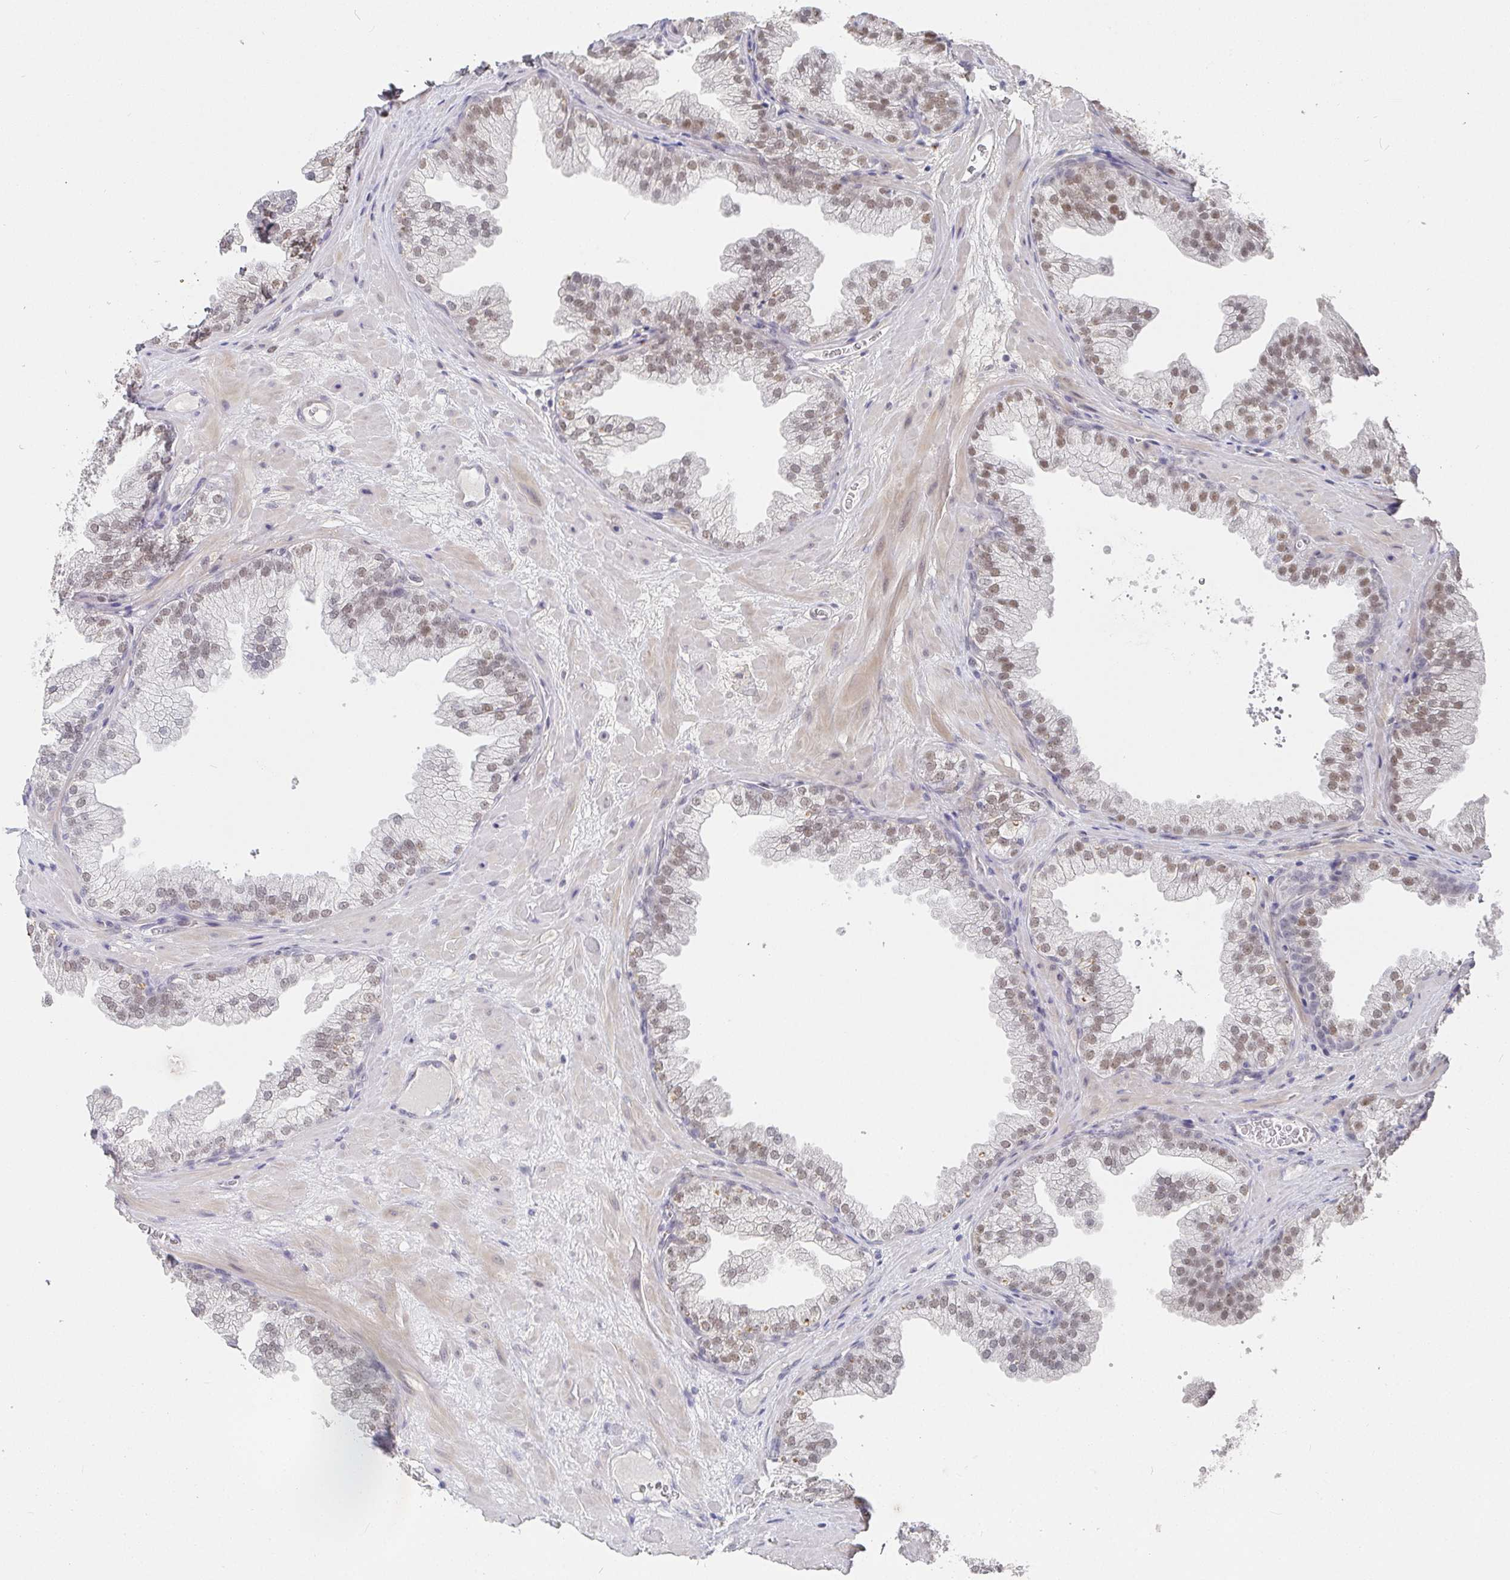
{"staining": {"intensity": "weak", "quantity": "25%-75%", "location": "nuclear"}, "tissue": "prostate", "cell_type": "Glandular cells", "image_type": "normal", "snomed": [{"axis": "morphology", "description": "Normal tissue, NOS"}, {"axis": "topography", "description": "Prostate"}], "caption": "Glandular cells show low levels of weak nuclear positivity in approximately 25%-75% of cells in normal human prostate. (IHC, brightfield microscopy, high magnification).", "gene": "RCOR1", "patient": {"sex": "male", "age": 37}}